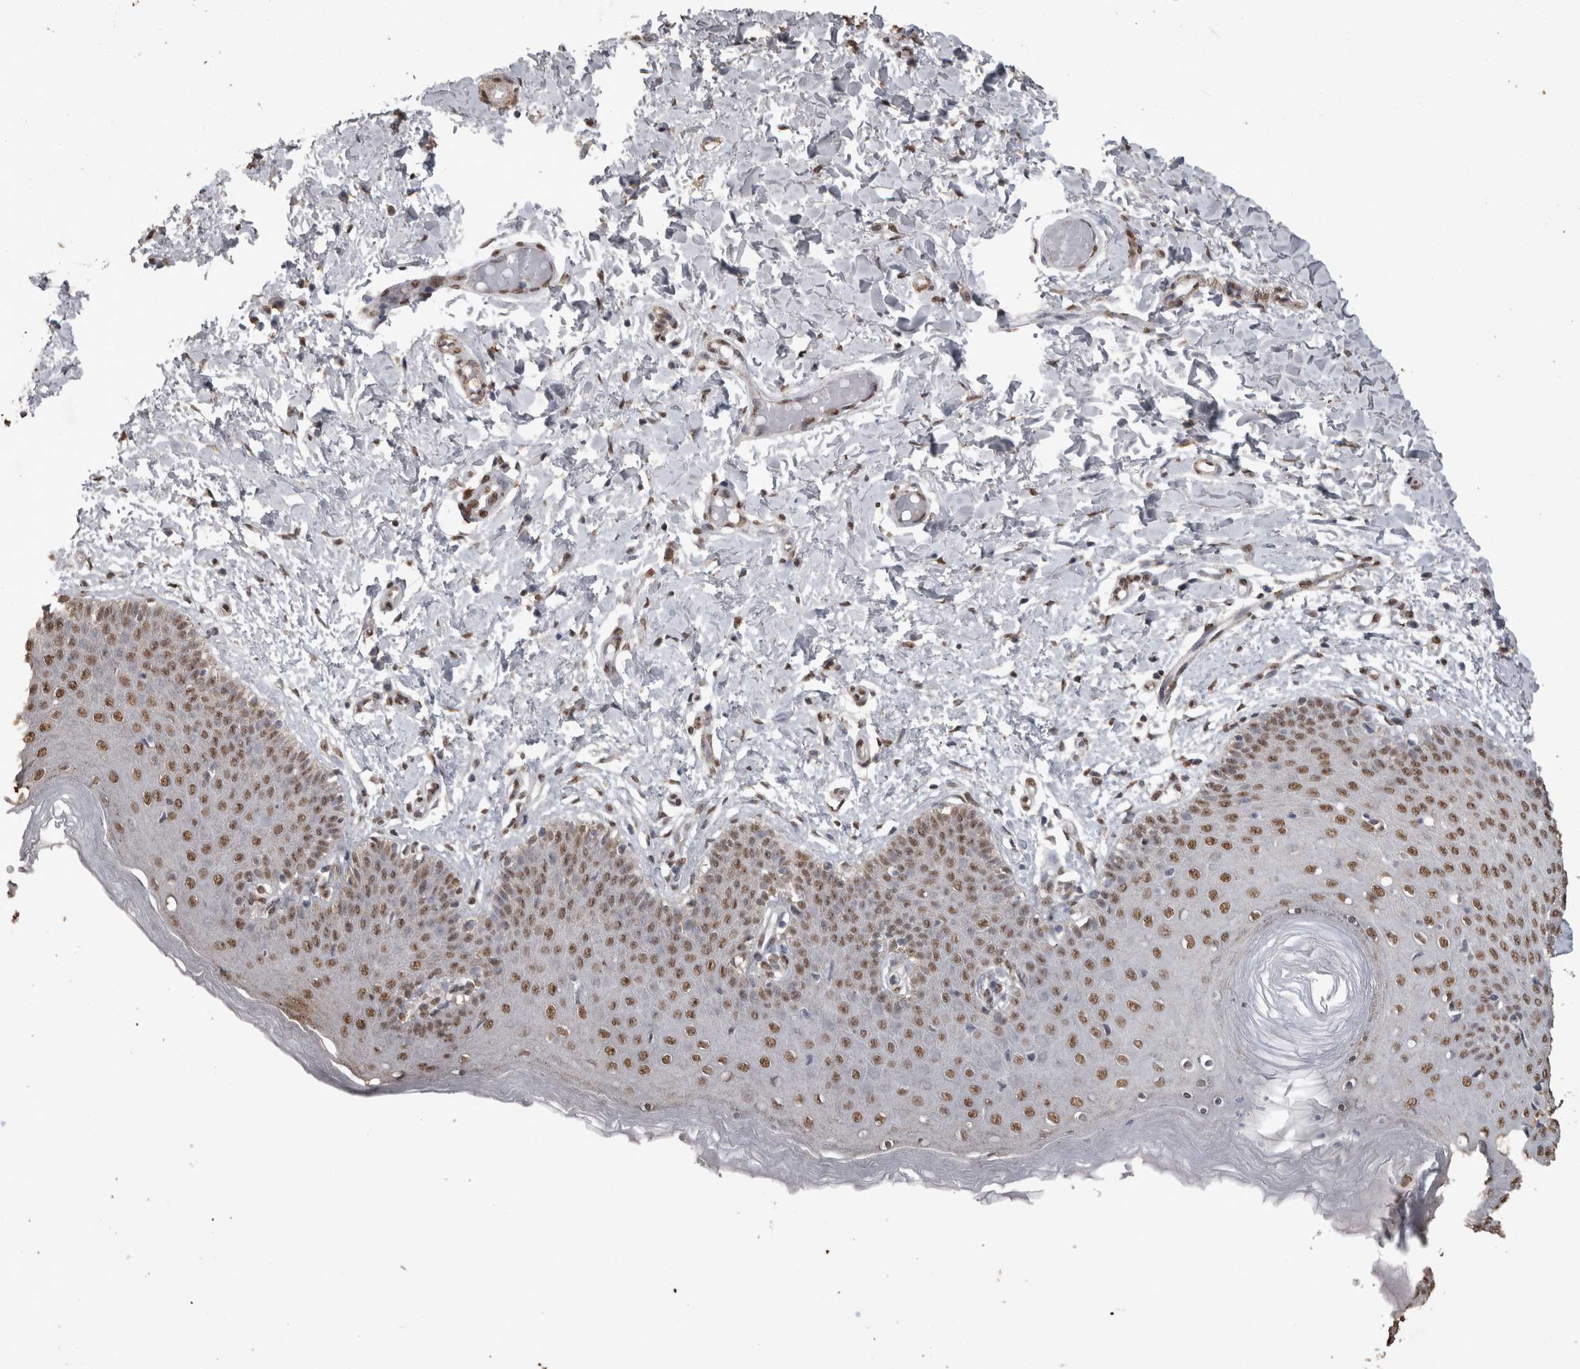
{"staining": {"intensity": "moderate", "quantity": ">75%", "location": "nuclear"}, "tissue": "skin", "cell_type": "Epidermal cells", "image_type": "normal", "snomed": [{"axis": "morphology", "description": "Normal tissue, NOS"}, {"axis": "topography", "description": "Vulva"}], "caption": "Benign skin was stained to show a protein in brown. There is medium levels of moderate nuclear staining in about >75% of epidermal cells.", "gene": "SMAD7", "patient": {"sex": "female", "age": 66}}